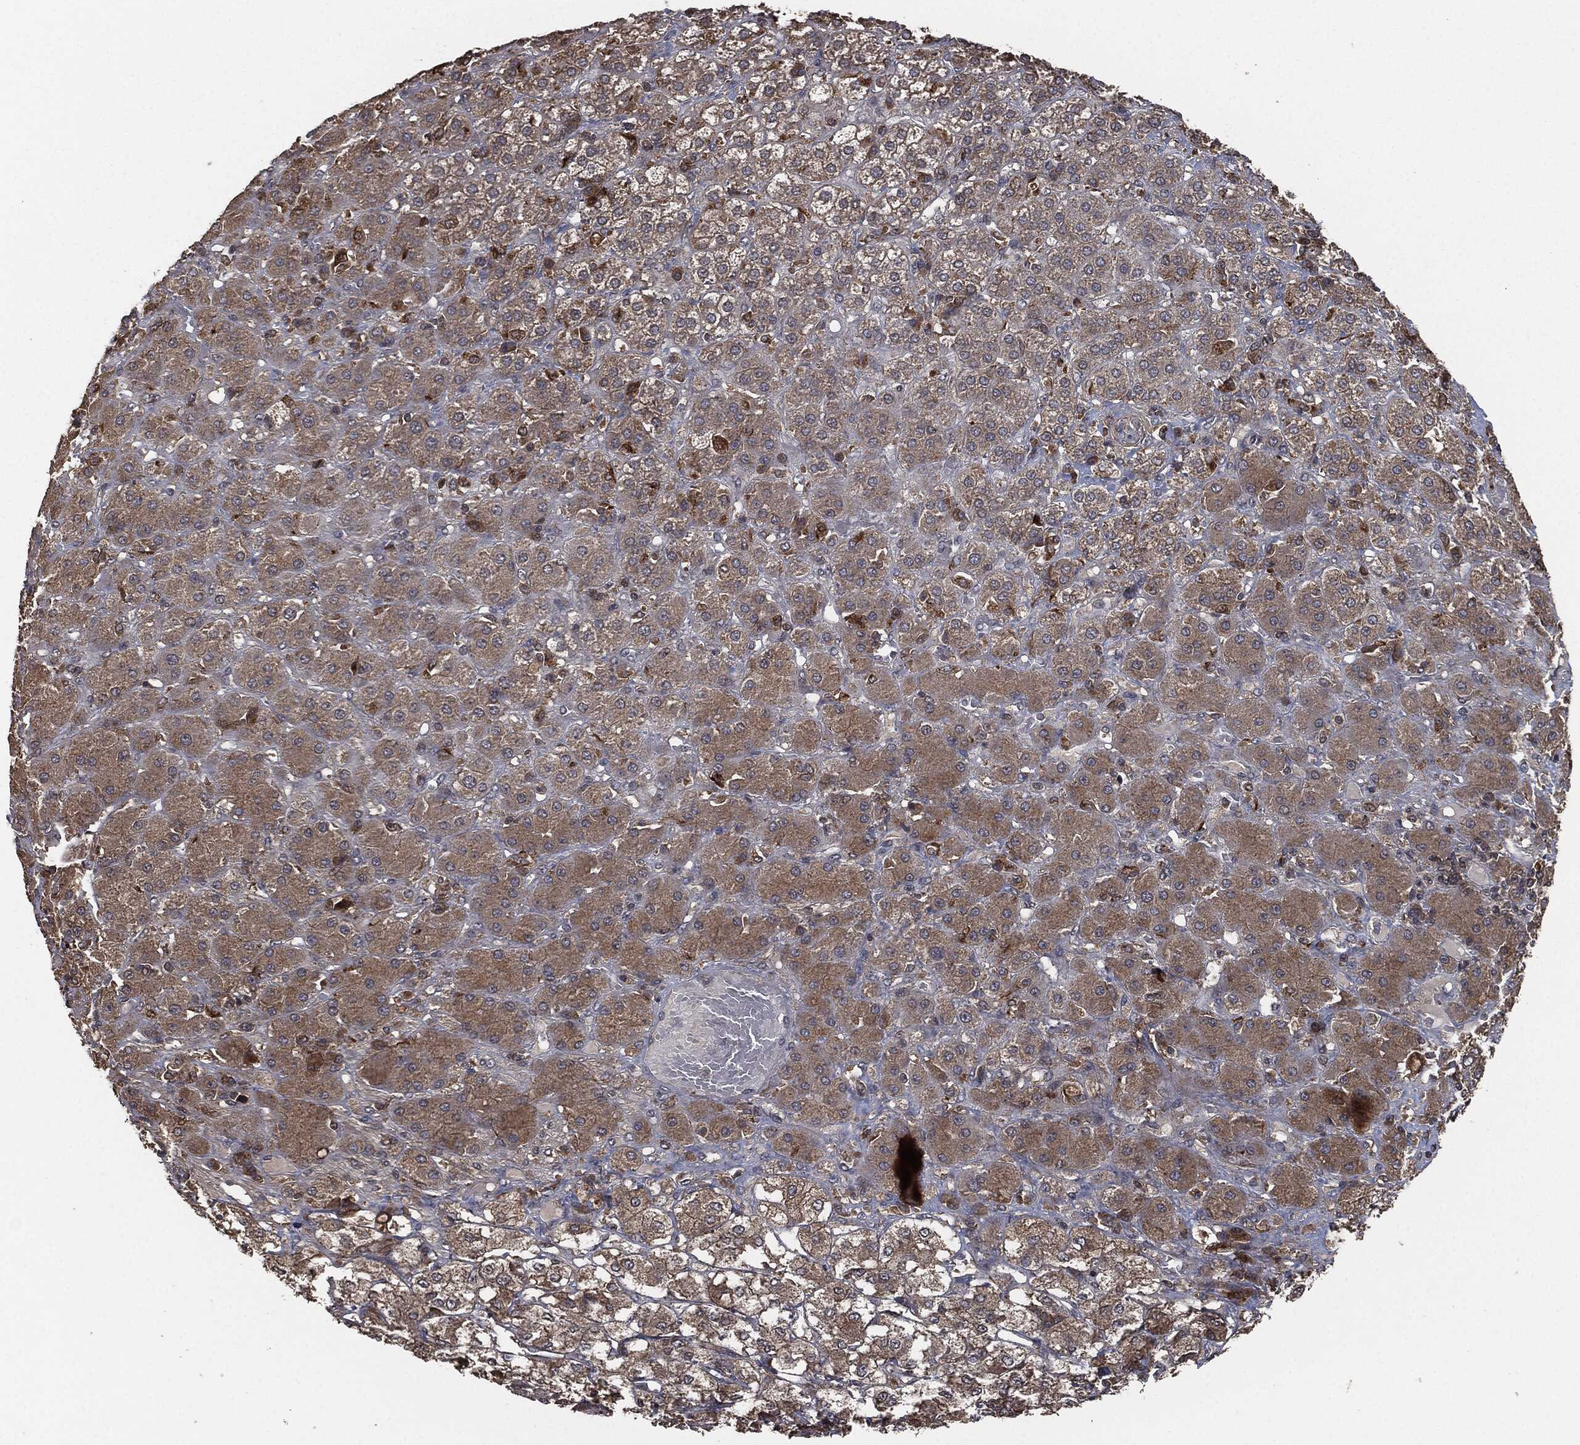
{"staining": {"intensity": "weak", "quantity": ">75%", "location": "cytoplasmic/membranous"}, "tissue": "adrenal gland", "cell_type": "Glandular cells", "image_type": "normal", "snomed": [{"axis": "morphology", "description": "Normal tissue, NOS"}, {"axis": "topography", "description": "Adrenal gland"}], "caption": "Brown immunohistochemical staining in benign human adrenal gland demonstrates weak cytoplasmic/membranous staining in approximately >75% of glandular cells. Using DAB (brown) and hematoxylin (blue) stains, captured at high magnification using brightfield microscopy.", "gene": "ERBIN", "patient": {"sex": "male", "age": 70}}